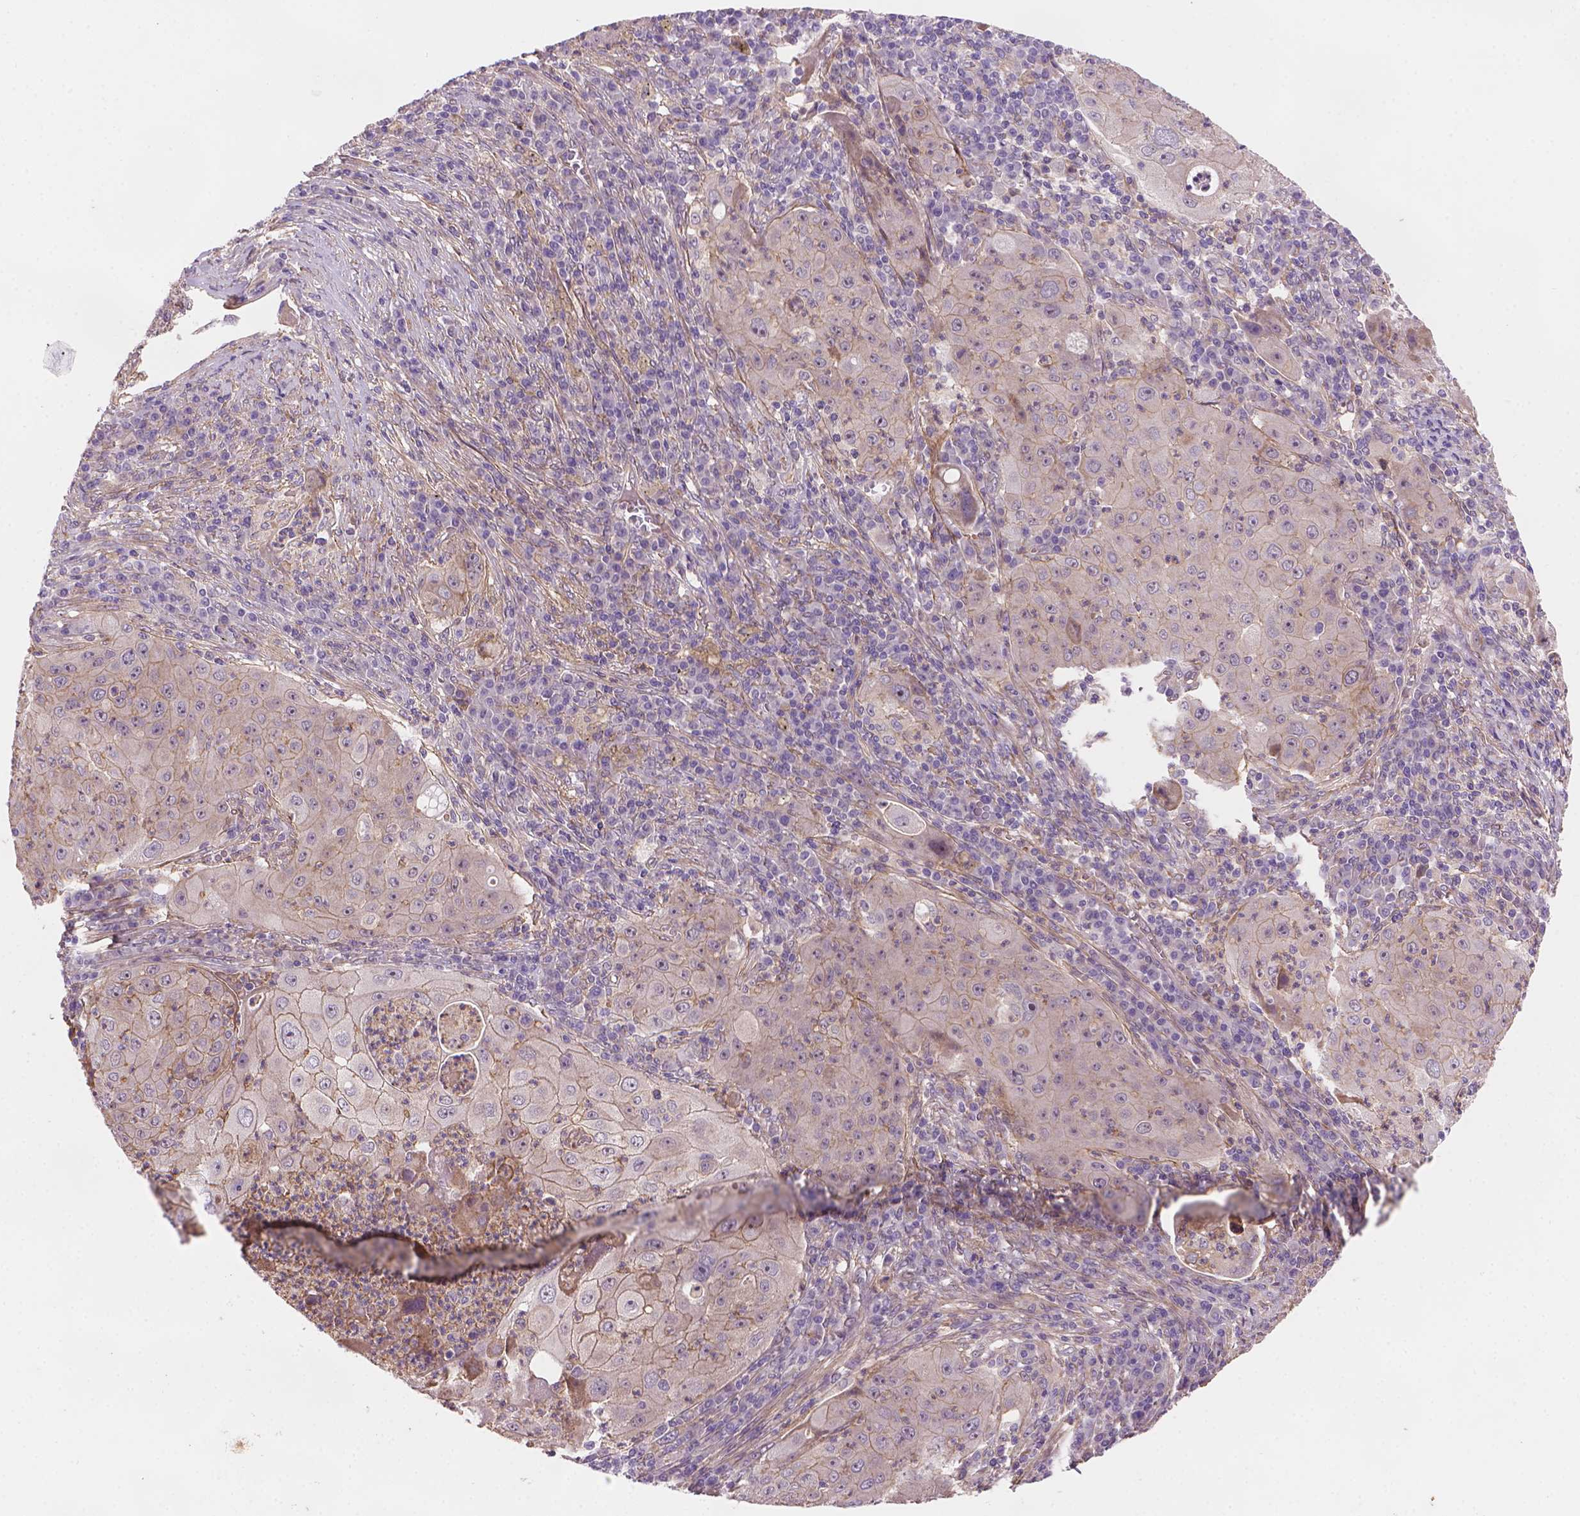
{"staining": {"intensity": "negative", "quantity": "none", "location": "none"}, "tissue": "lung cancer", "cell_type": "Tumor cells", "image_type": "cancer", "snomed": [{"axis": "morphology", "description": "Squamous cell carcinoma, NOS"}, {"axis": "topography", "description": "Lung"}], "caption": "Immunohistochemistry (IHC) micrograph of neoplastic tissue: lung squamous cell carcinoma stained with DAB (3,3'-diaminobenzidine) reveals no significant protein expression in tumor cells.", "gene": "AMMECR1", "patient": {"sex": "female", "age": 59}}